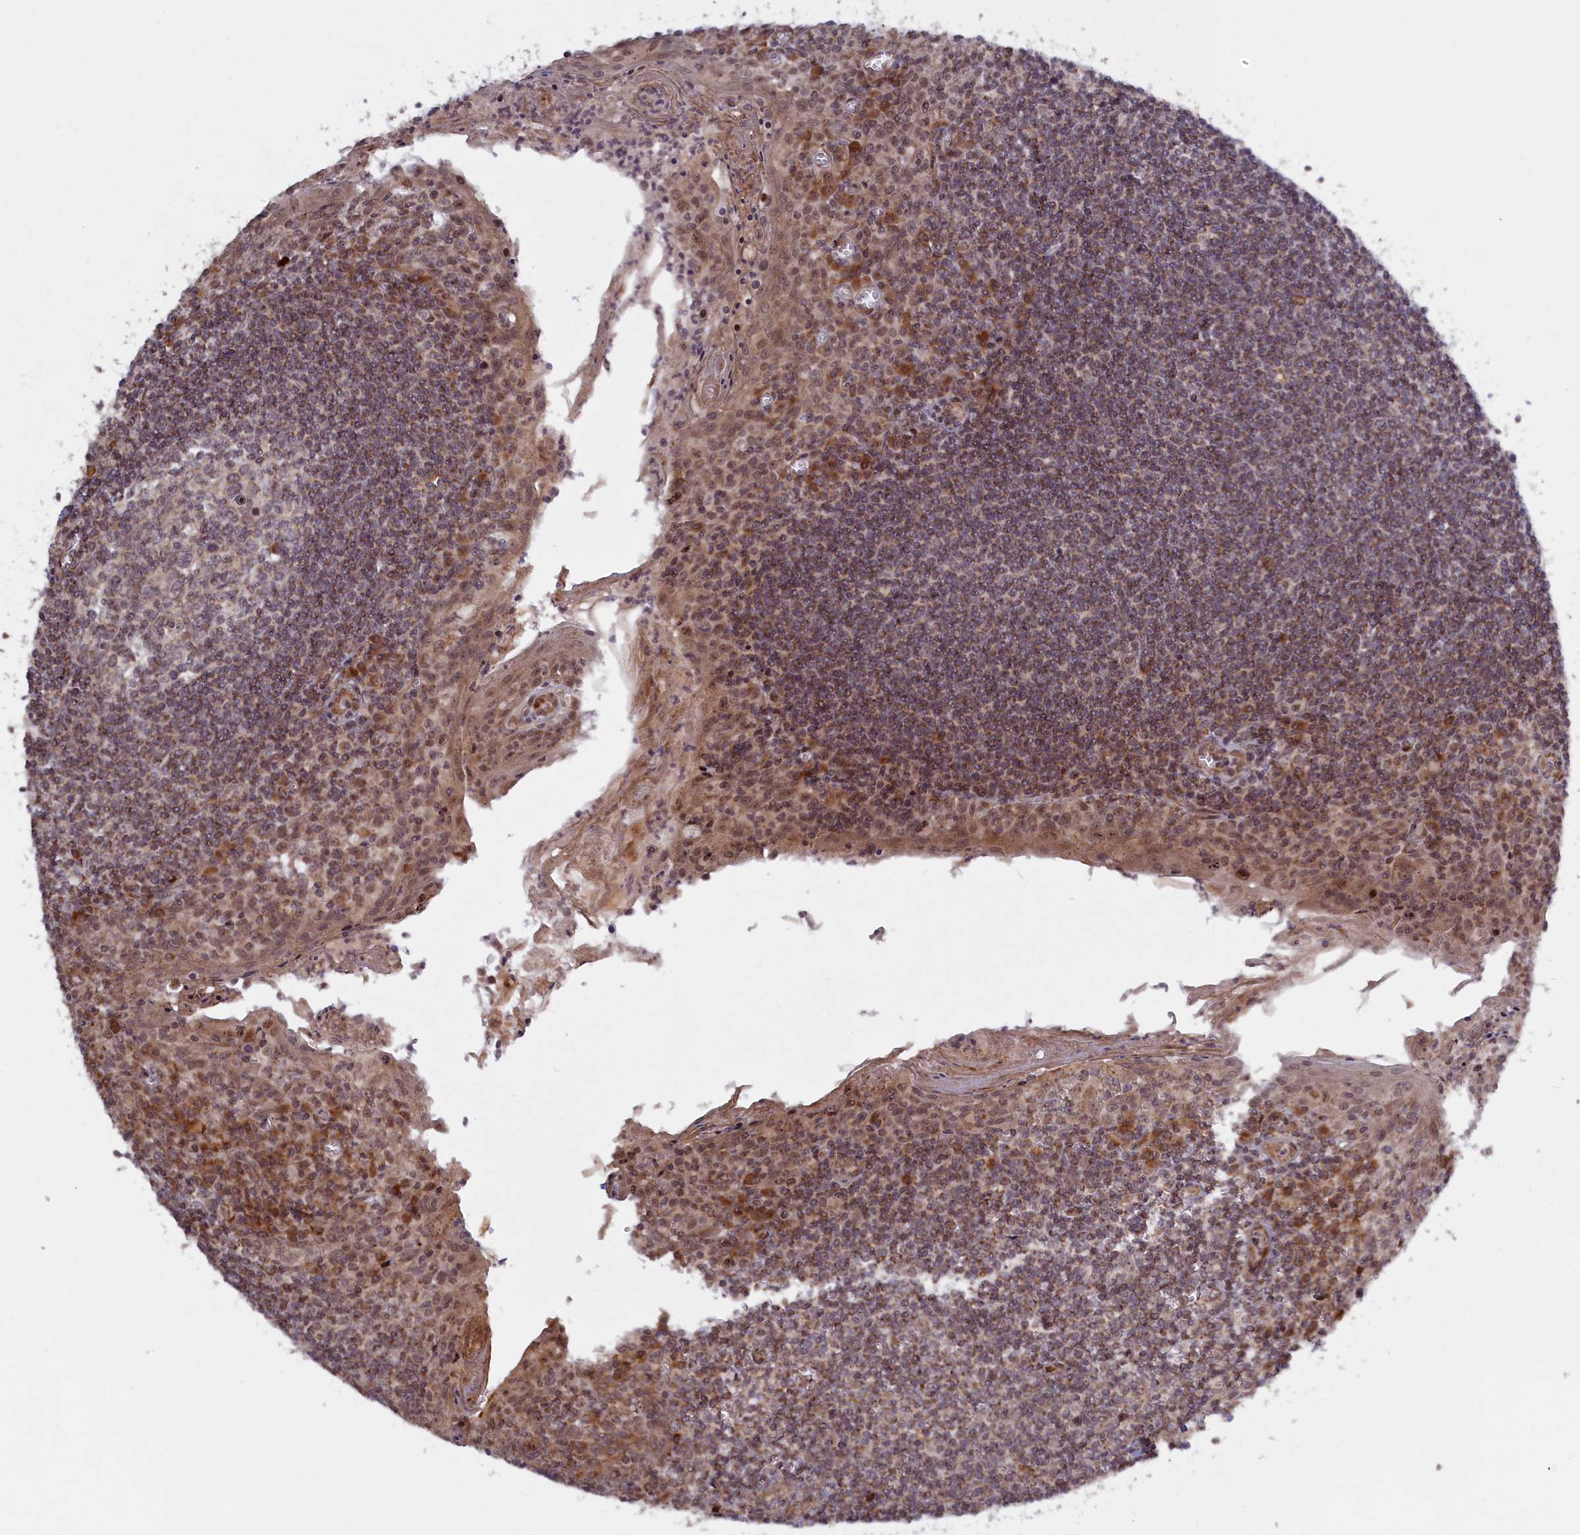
{"staining": {"intensity": "weak", "quantity": "<25%", "location": "cytoplasmic/membranous"}, "tissue": "tonsil", "cell_type": "Germinal center cells", "image_type": "normal", "snomed": [{"axis": "morphology", "description": "Normal tissue, NOS"}, {"axis": "topography", "description": "Tonsil"}], "caption": "Immunohistochemistry of unremarkable human tonsil displays no expression in germinal center cells.", "gene": "PLA2G10", "patient": {"sex": "male", "age": 27}}